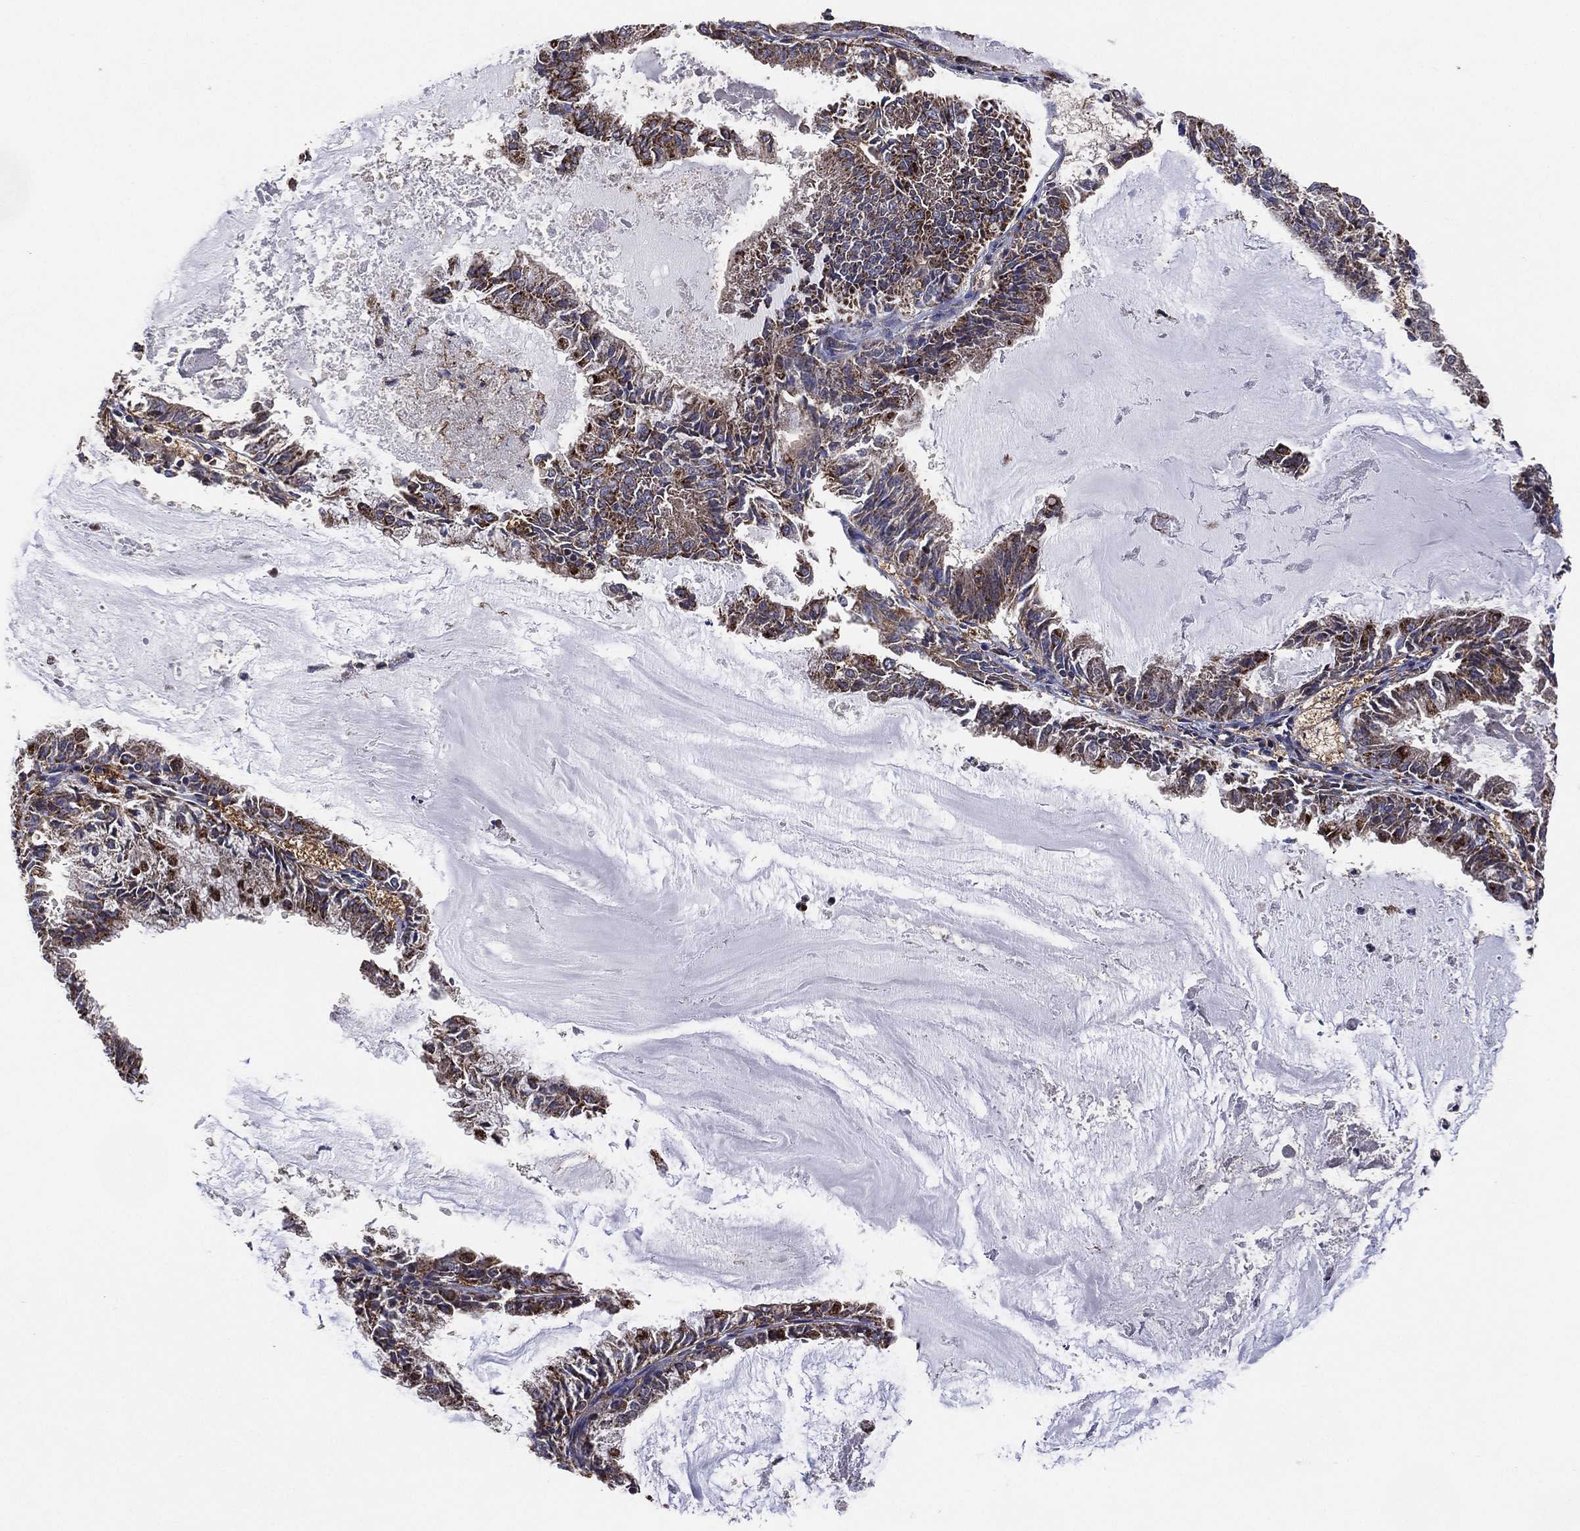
{"staining": {"intensity": "strong", "quantity": "<25%", "location": "cytoplasmic/membranous"}, "tissue": "endometrial cancer", "cell_type": "Tumor cells", "image_type": "cancer", "snomed": [{"axis": "morphology", "description": "Adenocarcinoma, NOS"}, {"axis": "topography", "description": "Endometrium"}], "caption": "Protein staining reveals strong cytoplasmic/membranous staining in about <25% of tumor cells in endometrial cancer.", "gene": "LIMD1", "patient": {"sex": "female", "age": 57}}